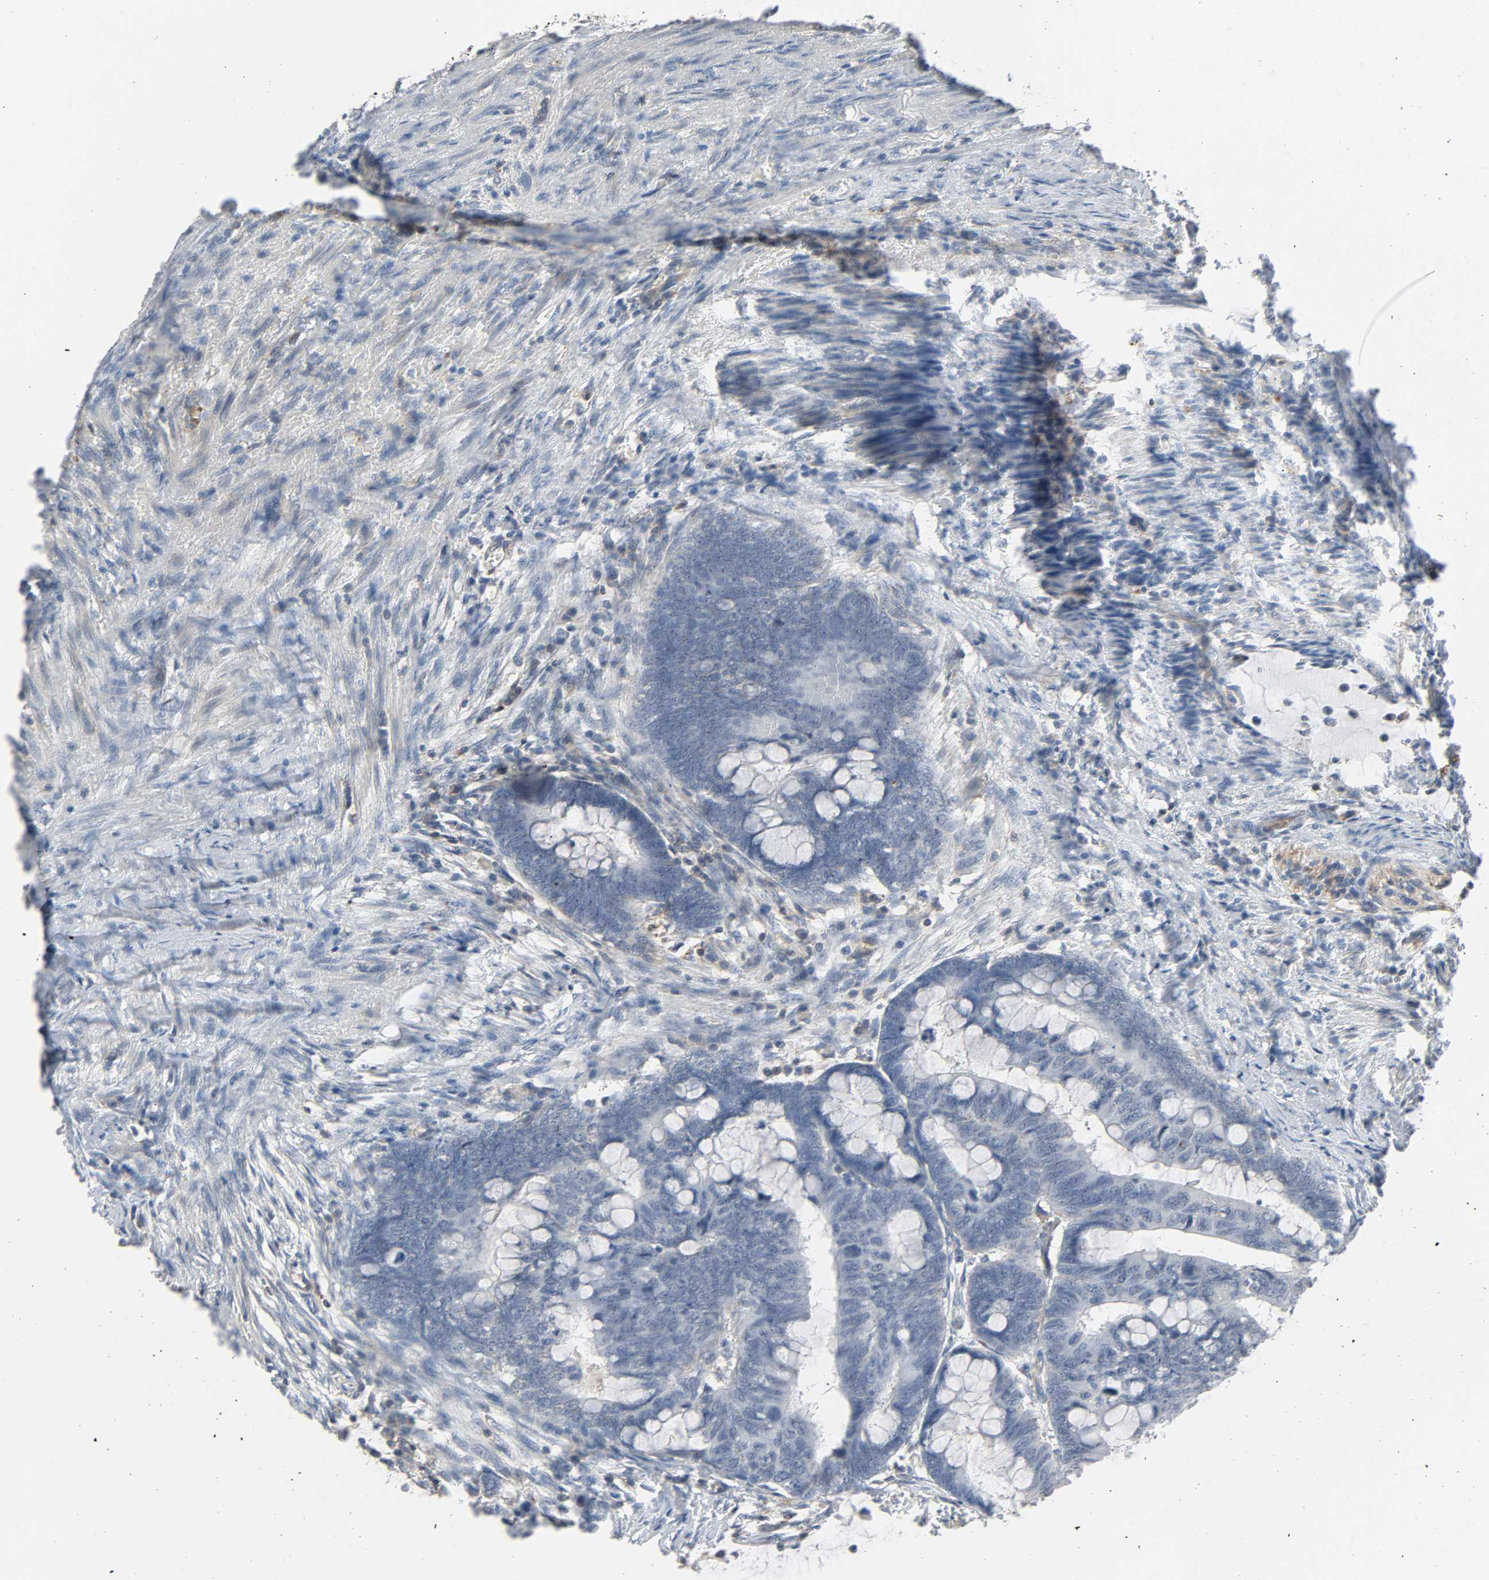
{"staining": {"intensity": "negative", "quantity": "none", "location": "none"}, "tissue": "colorectal cancer", "cell_type": "Tumor cells", "image_type": "cancer", "snomed": [{"axis": "morphology", "description": "Normal tissue, NOS"}, {"axis": "morphology", "description": "Adenocarcinoma, NOS"}, {"axis": "topography", "description": "Rectum"}, {"axis": "topography", "description": "Peripheral nerve tissue"}], "caption": "DAB immunohistochemical staining of human colorectal cancer (adenocarcinoma) reveals no significant staining in tumor cells.", "gene": "CD4", "patient": {"sex": "male", "age": 92}}